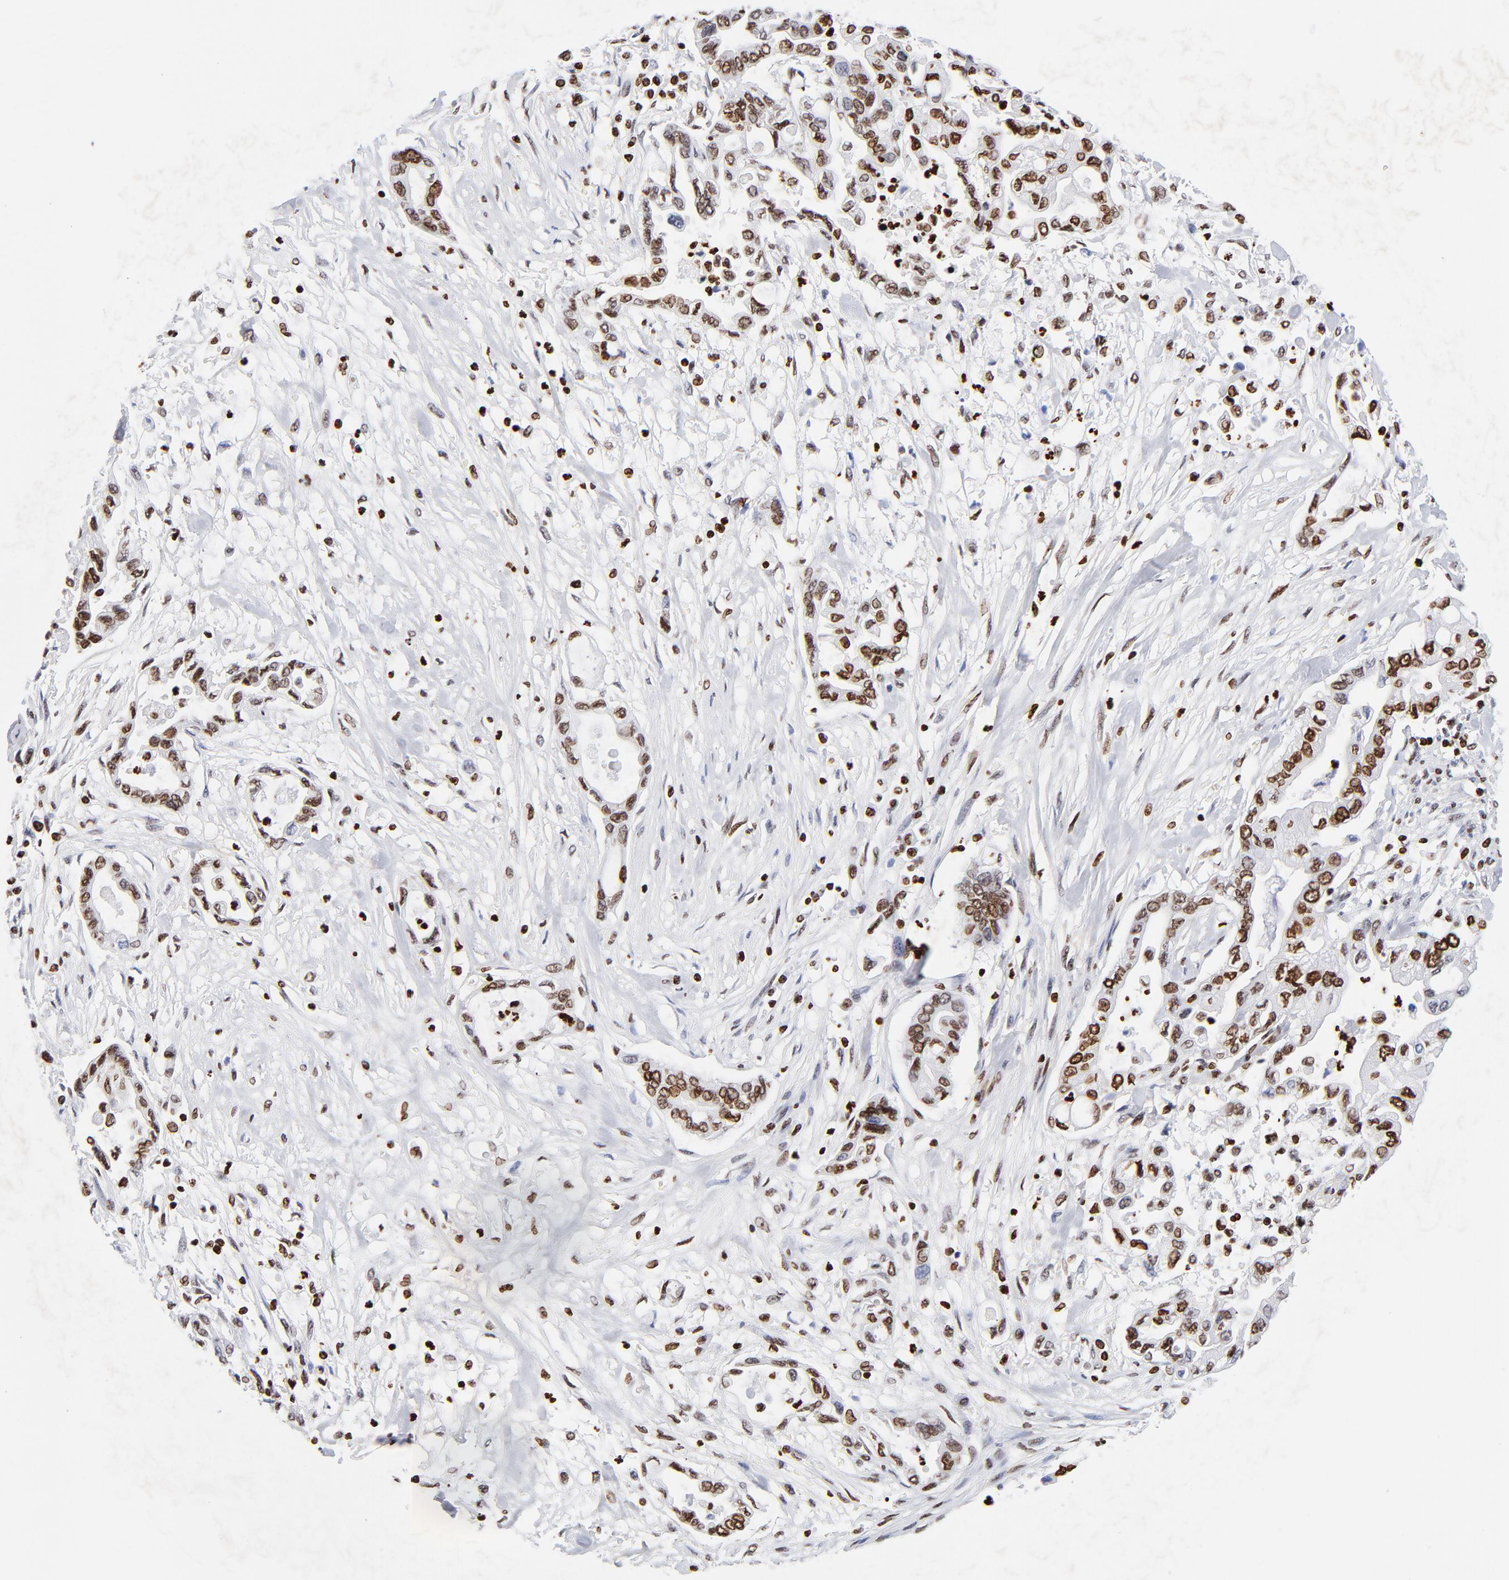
{"staining": {"intensity": "moderate", "quantity": ">75%", "location": "nuclear"}, "tissue": "pancreatic cancer", "cell_type": "Tumor cells", "image_type": "cancer", "snomed": [{"axis": "morphology", "description": "Adenocarcinoma, NOS"}, {"axis": "topography", "description": "Pancreas"}], "caption": "IHC of adenocarcinoma (pancreatic) shows medium levels of moderate nuclear expression in about >75% of tumor cells.", "gene": "FBH1", "patient": {"sex": "female", "age": 57}}